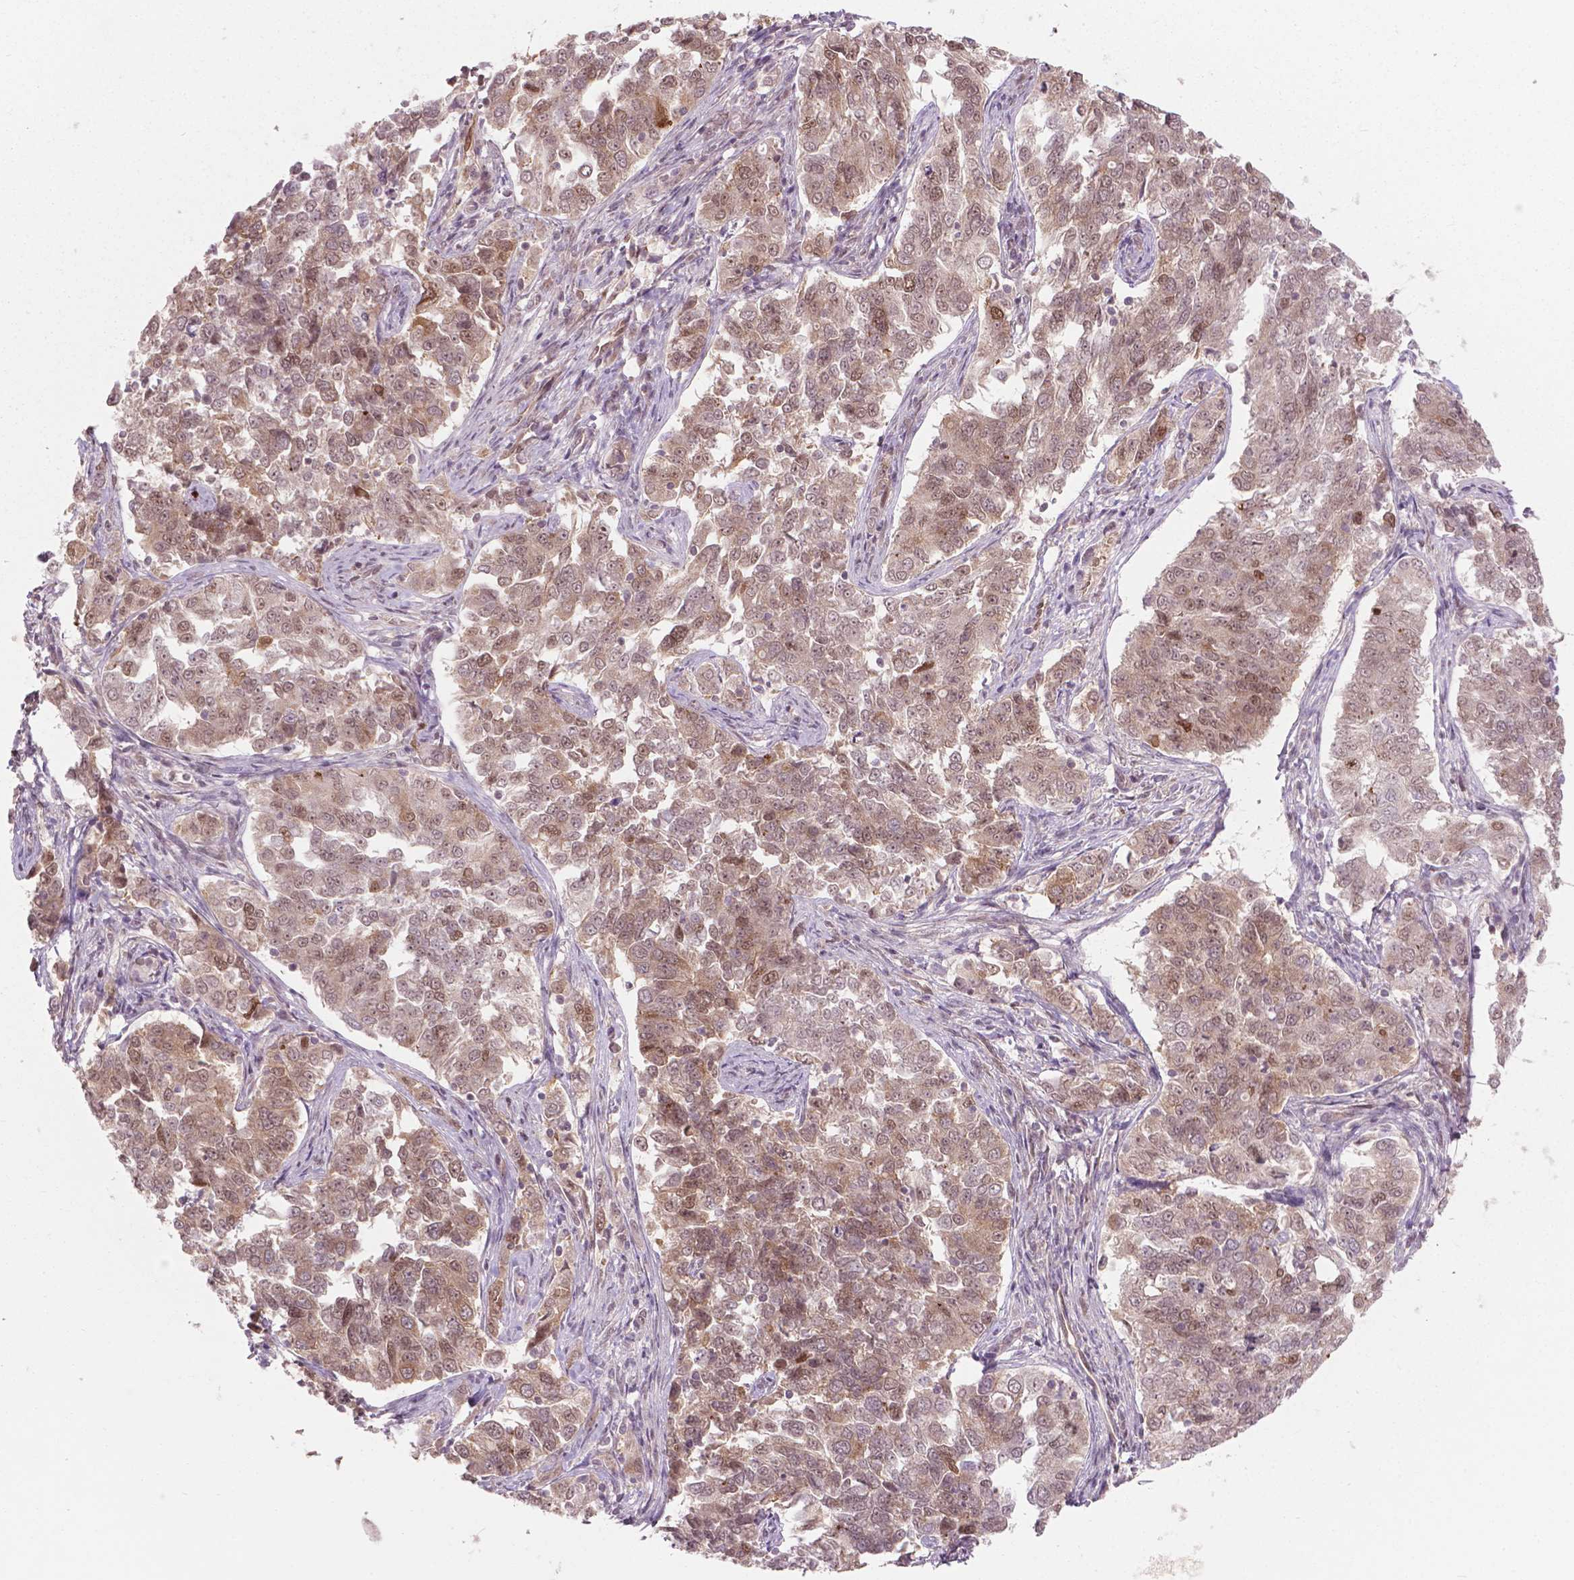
{"staining": {"intensity": "weak", "quantity": "25%-75%", "location": "cytoplasmic/membranous,nuclear"}, "tissue": "endometrial cancer", "cell_type": "Tumor cells", "image_type": "cancer", "snomed": [{"axis": "morphology", "description": "Adenocarcinoma, NOS"}, {"axis": "topography", "description": "Endometrium"}], "caption": "Immunohistochemical staining of human endometrial adenocarcinoma shows low levels of weak cytoplasmic/membranous and nuclear positivity in about 25%-75% of tumor cells. (Stains: DAB (3,3'-diaminobenzidine) in brown, nuclei in blue, Microscopy: brightfield microscopy at high magnification).", "gene": "NFAT5", "patient": {"sex": "female", "age": 43}}